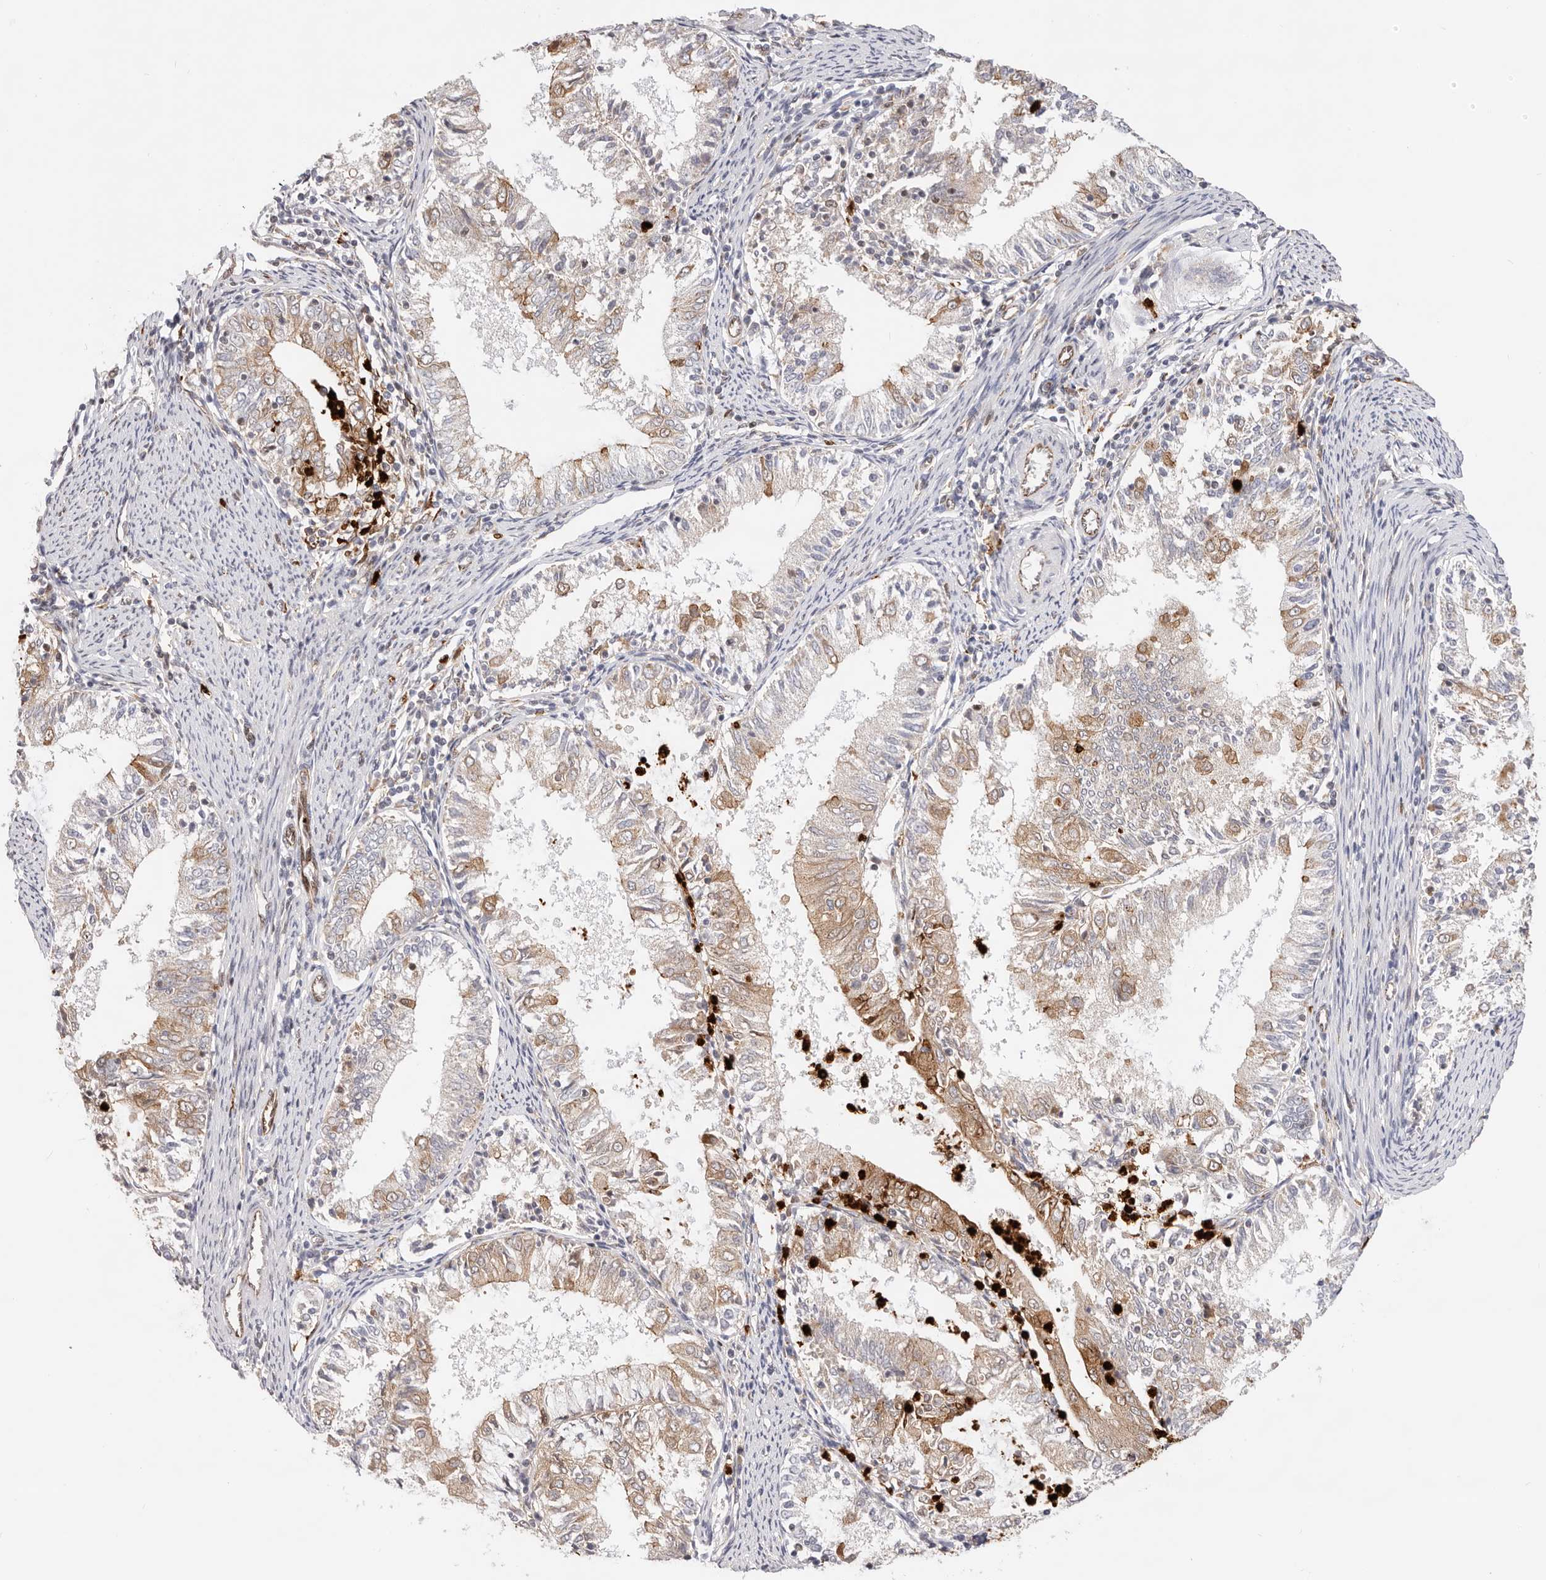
{"staining": {"intensity": "moderate", "quantity": "<25%", "location": "cytoplasmic/membranous"}, "tissue": "endometrial cancer", "cell_type": "Tumor cells", "image_type": "cancer", "snomed": [{"axis": "morphology", "description": "Adenocarcinoma, NOS"}, {"axis": "topography", "description": "Endometrium"}], "caption": "Tumor cells reveal low levels of moderate cytoplasmic/membranous expression in approximately <25% of cells in human adenocarcinoma (endometrial).", "gene": "AFDN", "patient": {"sex": "female", "age": 57}}